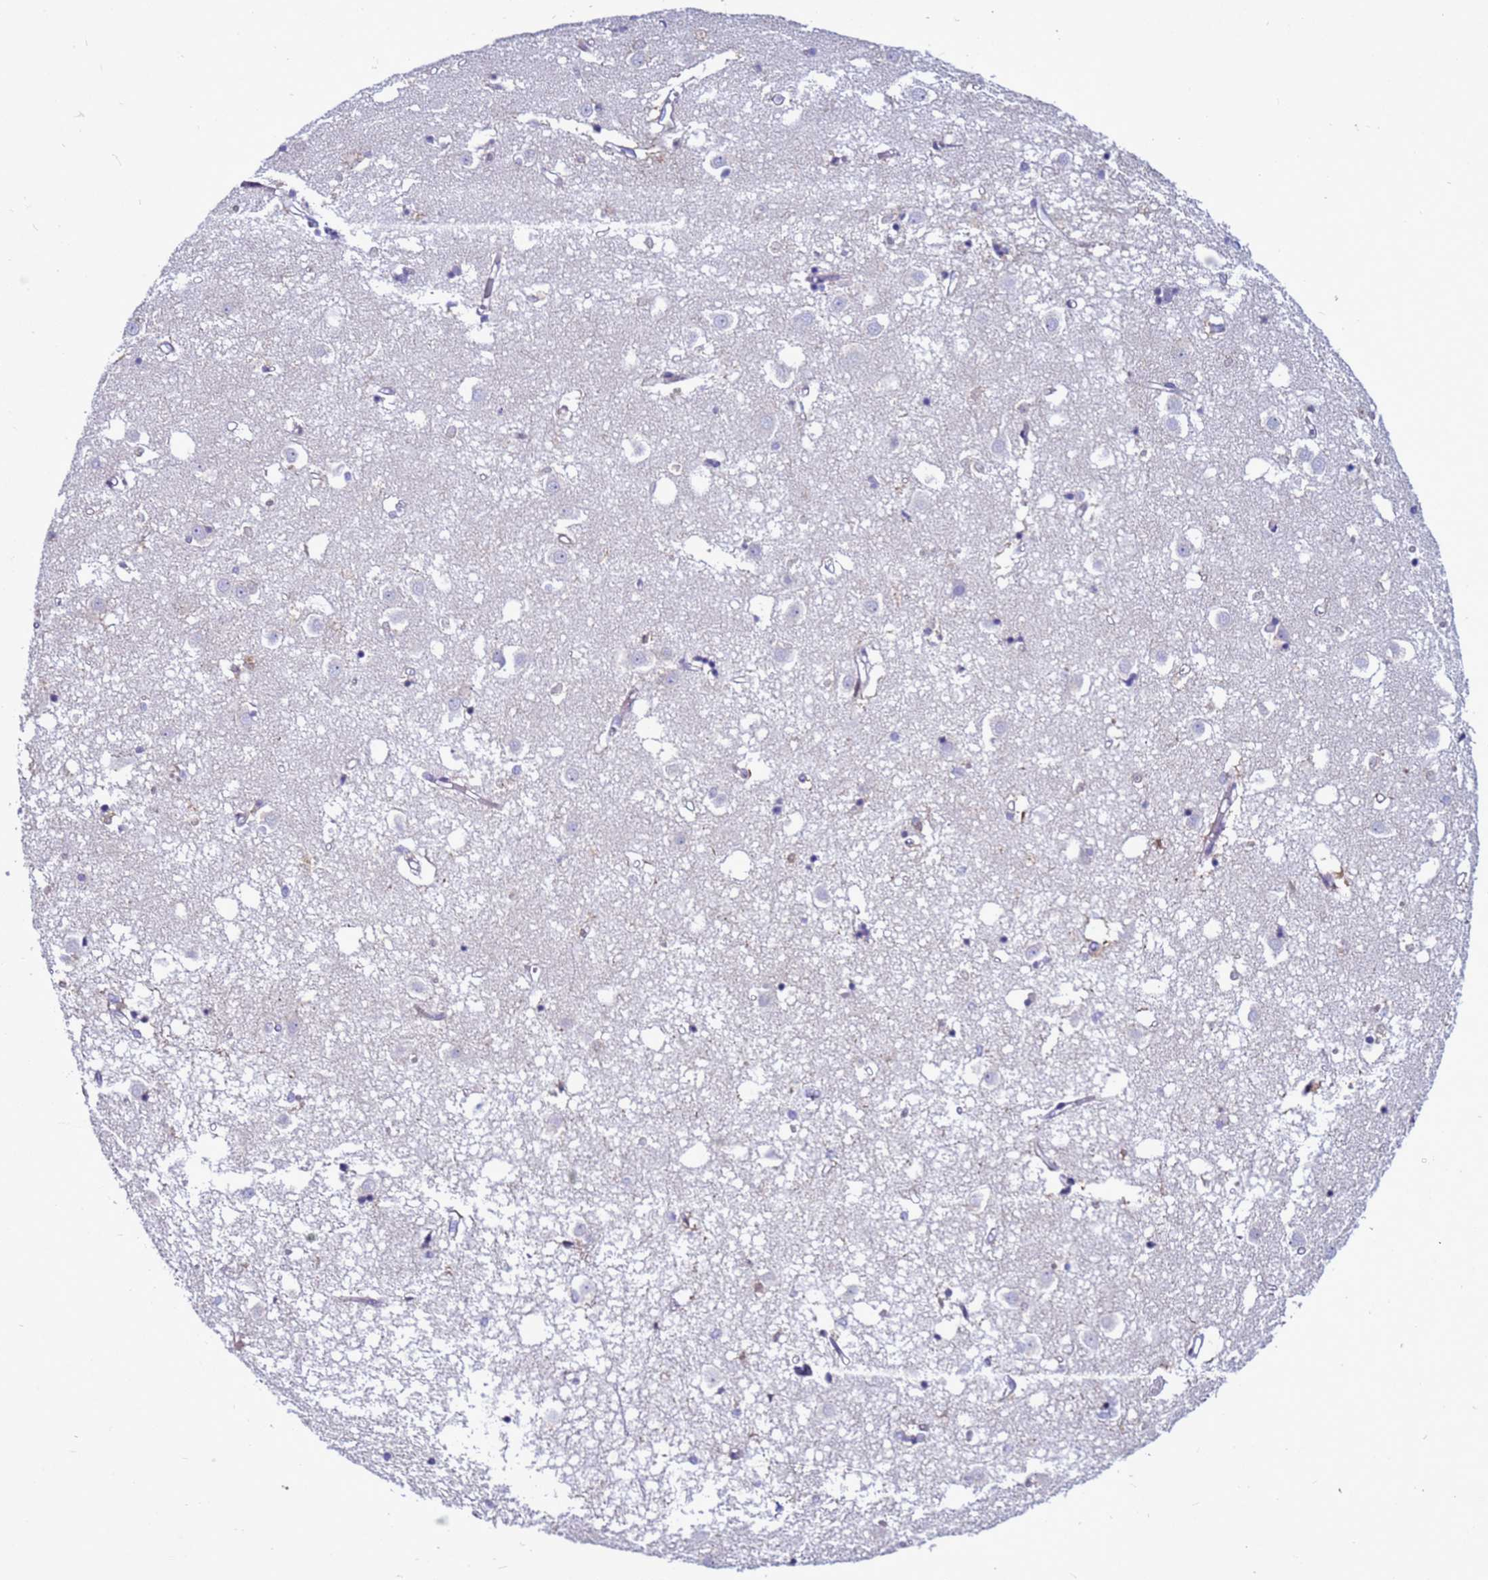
{"staining": {"intensity": "negative", "quantity": "none", "location": "none"}, "tissue": "caudate", "cell_type": "Glial cells", "image_type": "normal", "snomed": [{"axis": "morphology", "description": "Normal tissue, NOS"}, {"axis": "topography", "description": "Lateral ventricle wall"}], "caption": "Protein analysis of unremarkable caudate reveals no significant expression in glial cells.", "gene": "ABHD17B", "patient": {"sex": "male", "age": 70}}